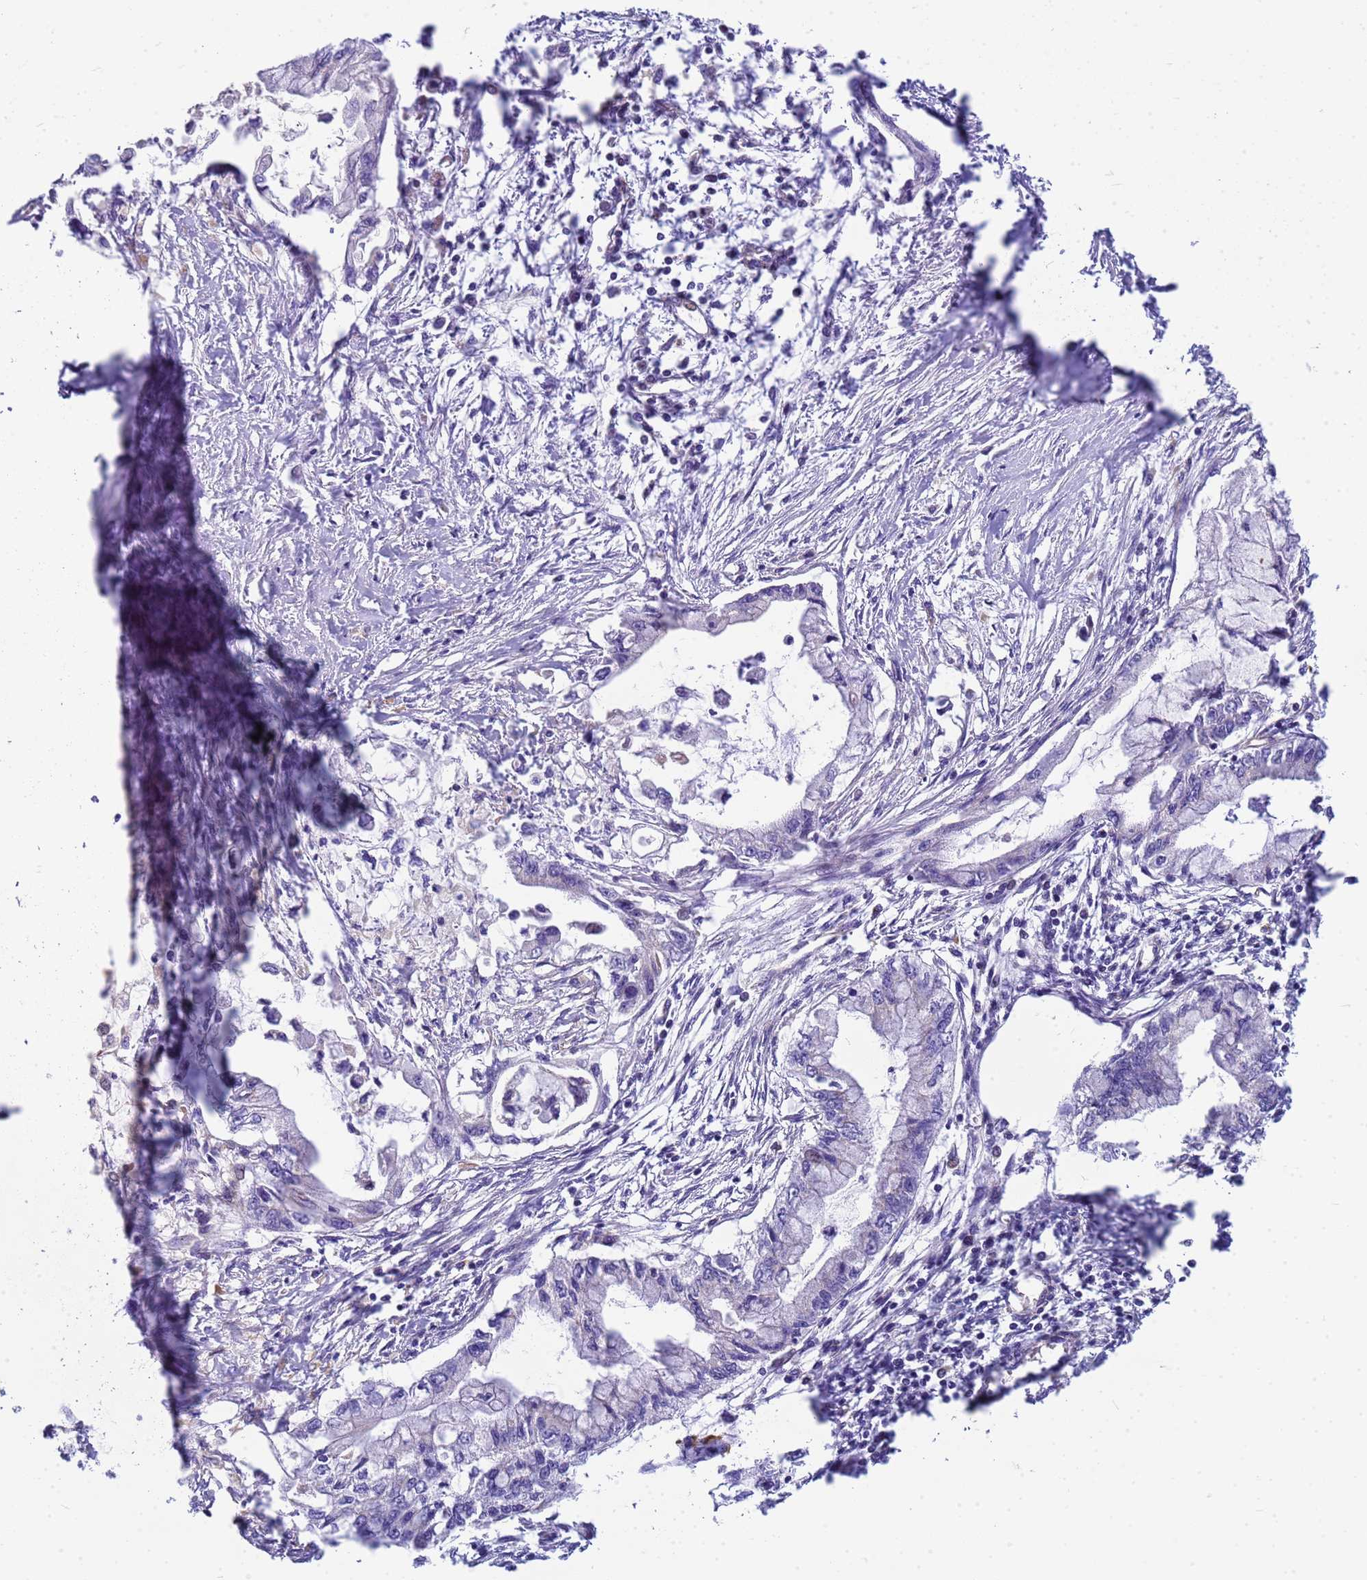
{"staining": {"intensity": "negative", "quantity": "none", "location": "none"}, "tissue": "pancreatic cancer", "cell_type": "Tumor cells", "image_type": "cancer", "snomed": [{"axis": "morphology", "description": "Adenocarcinoma, NOS"}, {"axis": "topography", "description": "Pancreas"}], "caption": "Micrograph shows no protein expression in tumor cells of adenocarcinoma (pancreatic) tissue.", "gene": "UBXN2B", "patient": {"sex": "male", "age": 48}}